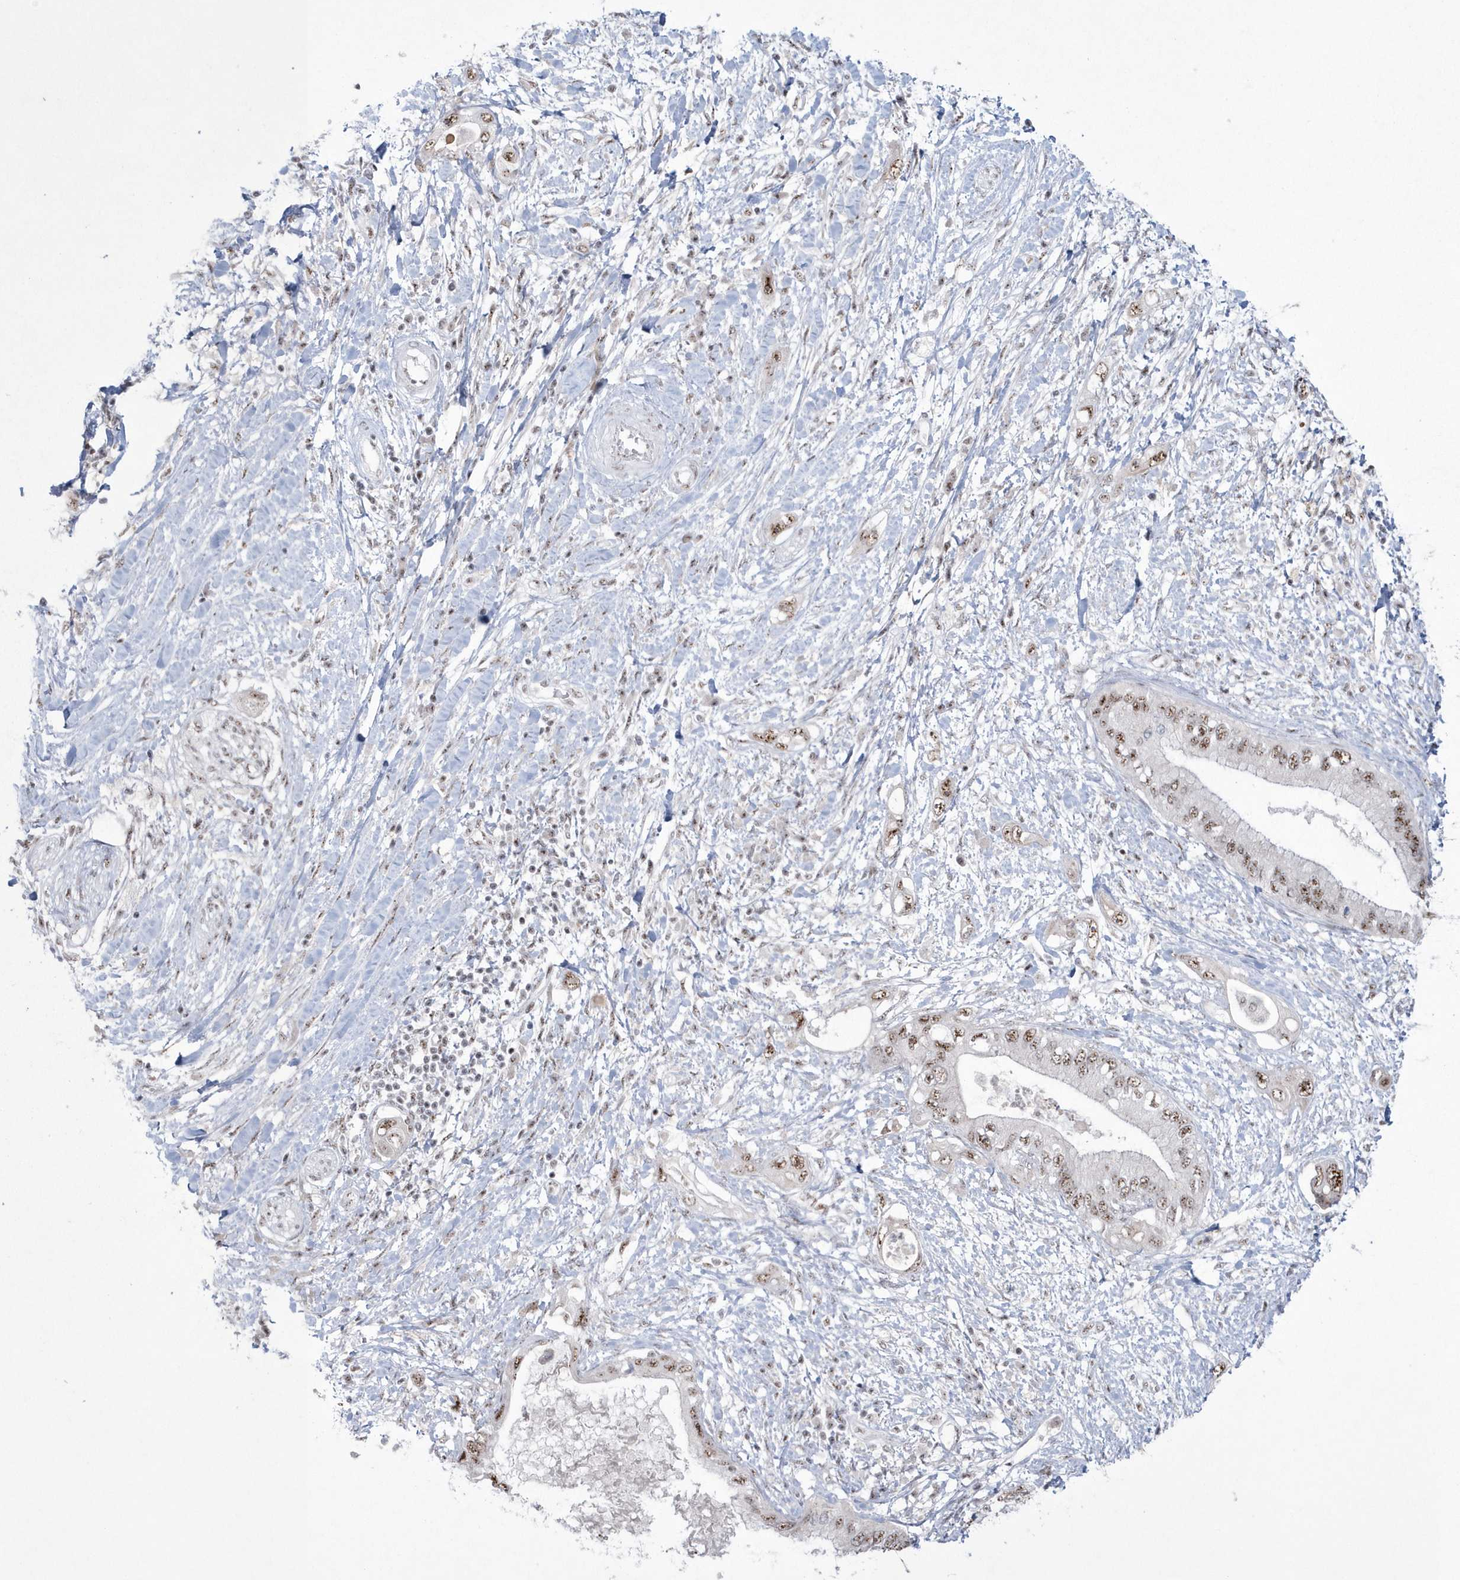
{"staining": {"intensity": "moderate", "quantity": ">75%", "location": "nuclear"}, "tissue": "pancreatic cancer", "cell_type": "Tumor cells", "image_type": "cancer", "snomed": [{"axis": "morphology", "description": "Inflammation, NOS"}, {"axis": "morphology", "description": "Adenocarcinoma, NOS"}, {"axis": "topography", "description": "Pancreas"}], "caption": "Human pancreatic adenocarcinoma stained with a brown dye reveals moderate nuclear positive expression in about >75% of tumor cells.", "gene": "KDM6B", "patient": {"sex": "female", "age": 56}}